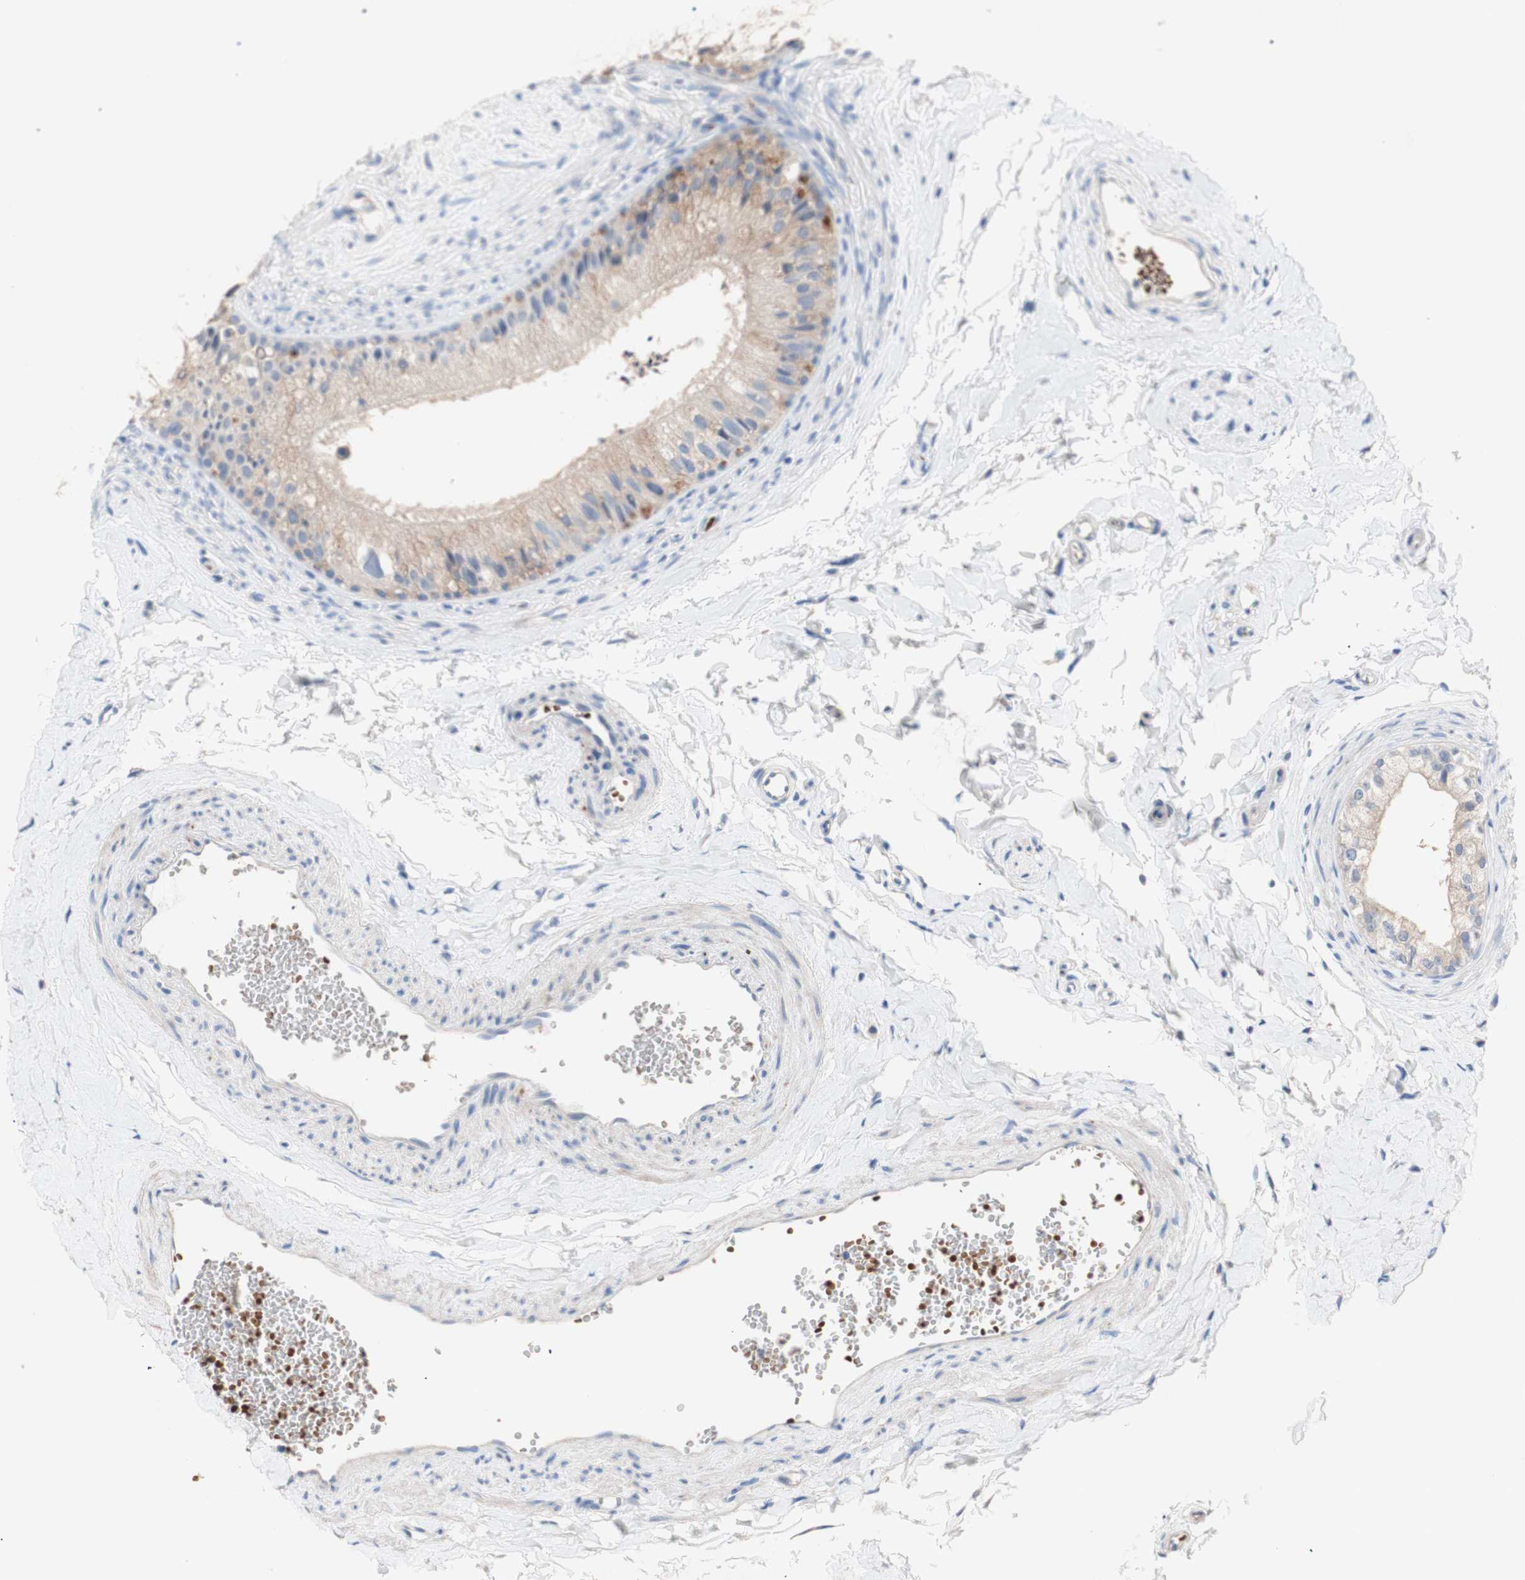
{"staining": {"intensity": "weak", "quantity": ">75%", "location": "cytoplasmic/membranous"}, "tissue": "epididymis", "cell_type": "Glandular cells", "image_type": "normal", "snomed": [{"axis": "morphology", "description": "Normal tissue, NOS"}, {"axis": "topography", "description": "Epididymis"}], "caption": "A brown stain labels weak cytoplasmic/membranous expression of a protein in glandular cells of normal human epididymis.", "gene": "CDON", "patient": {"sex": "male", "age": 56}}